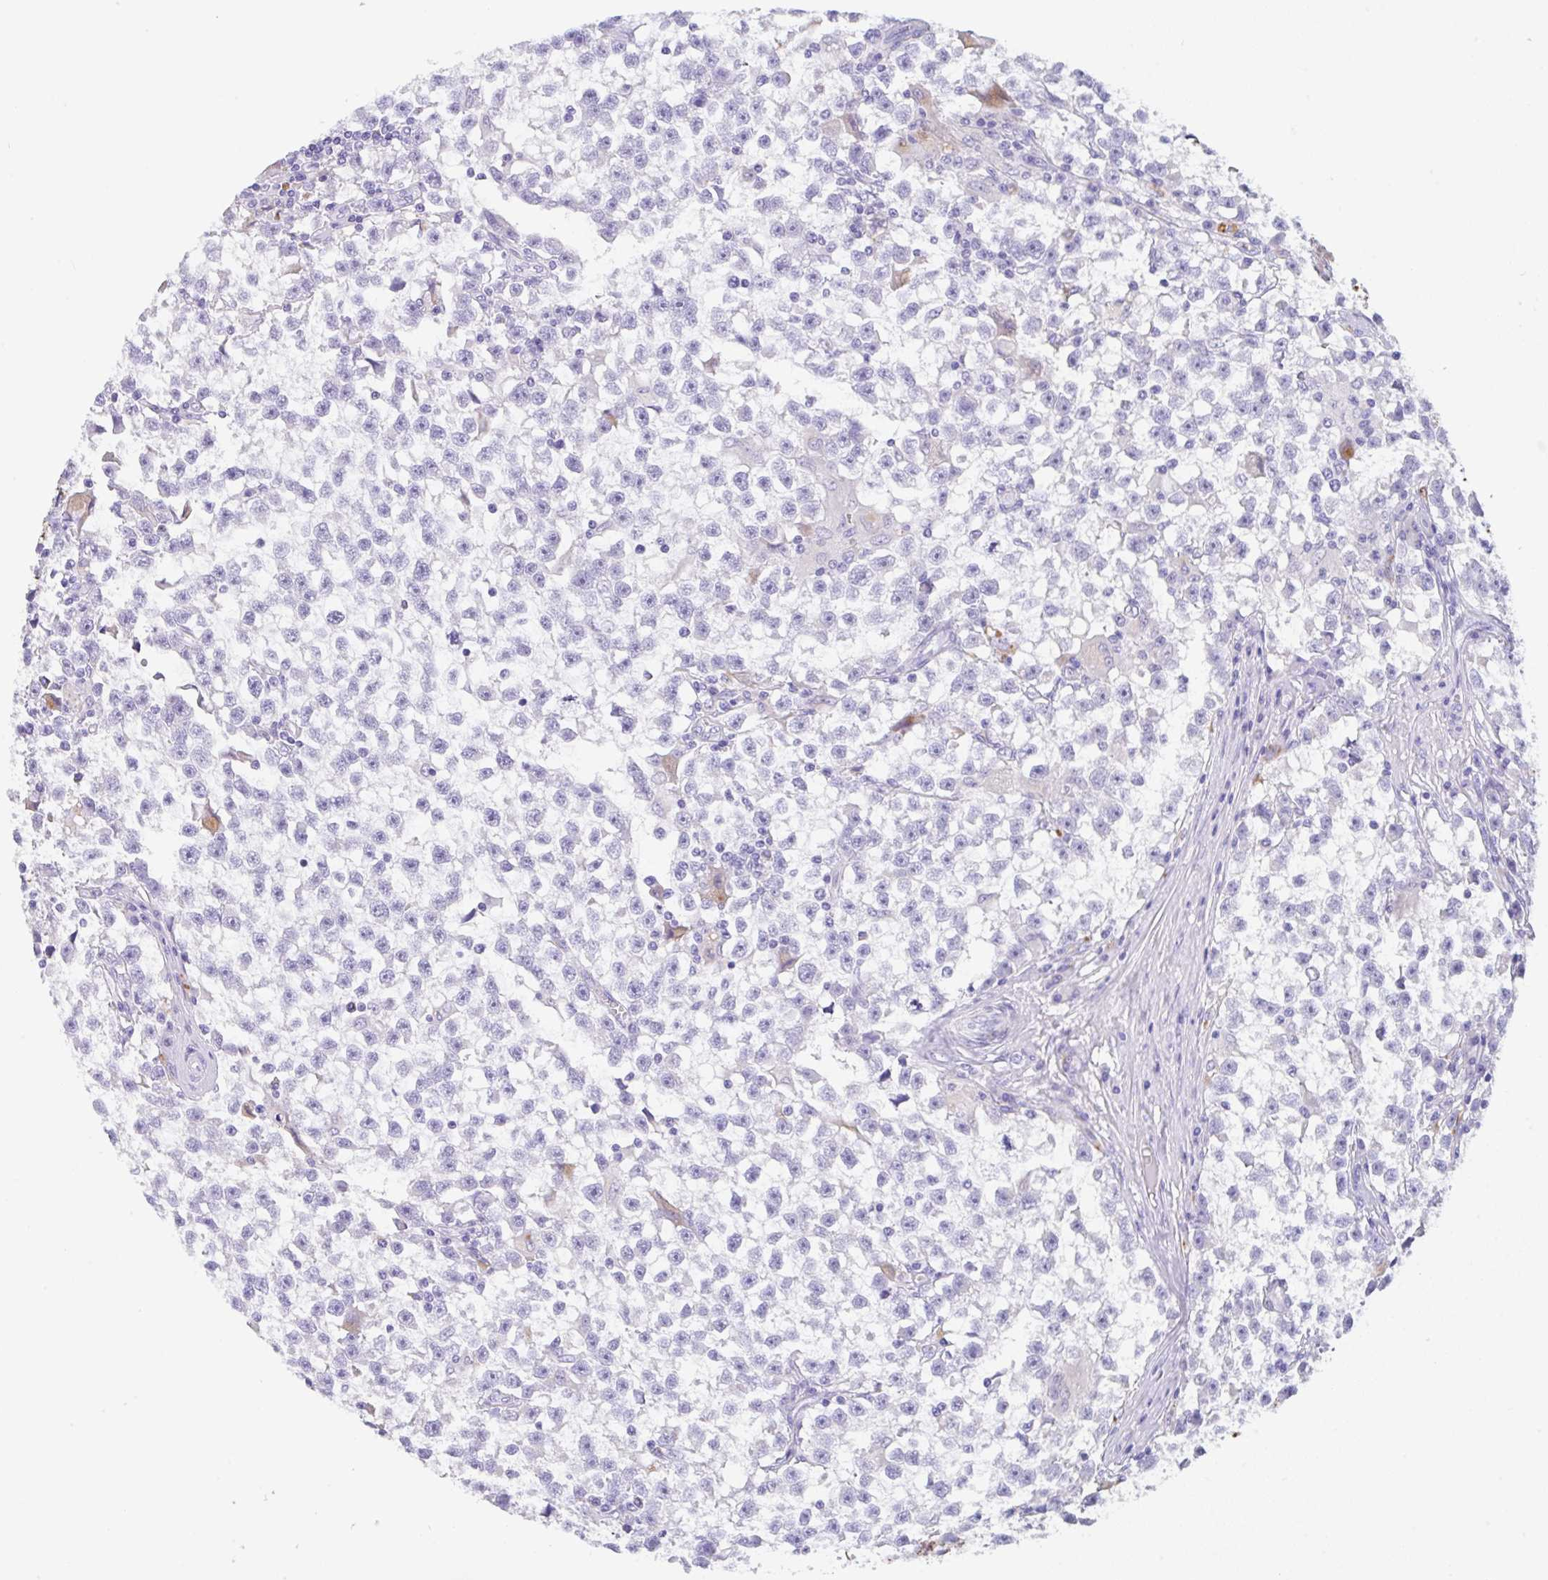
{"staining": {"intensity": "negative", "quantity": "none", "location": "none"}, "tissue": "testis cancer", "cell_type": "Tumor cells", "image_type": "cancer", "snomed": [{"axis": "morphology", "description": "Seminoma, NOS"}, {"axis": "topography", "description": "Testis"}], "caption": "This is an immunohistochemistry image of human seminoma (testis). There is no positivity in tumor cells.", "gene": "TRAF4", "patient": {"sex": "male", "age": 31}}